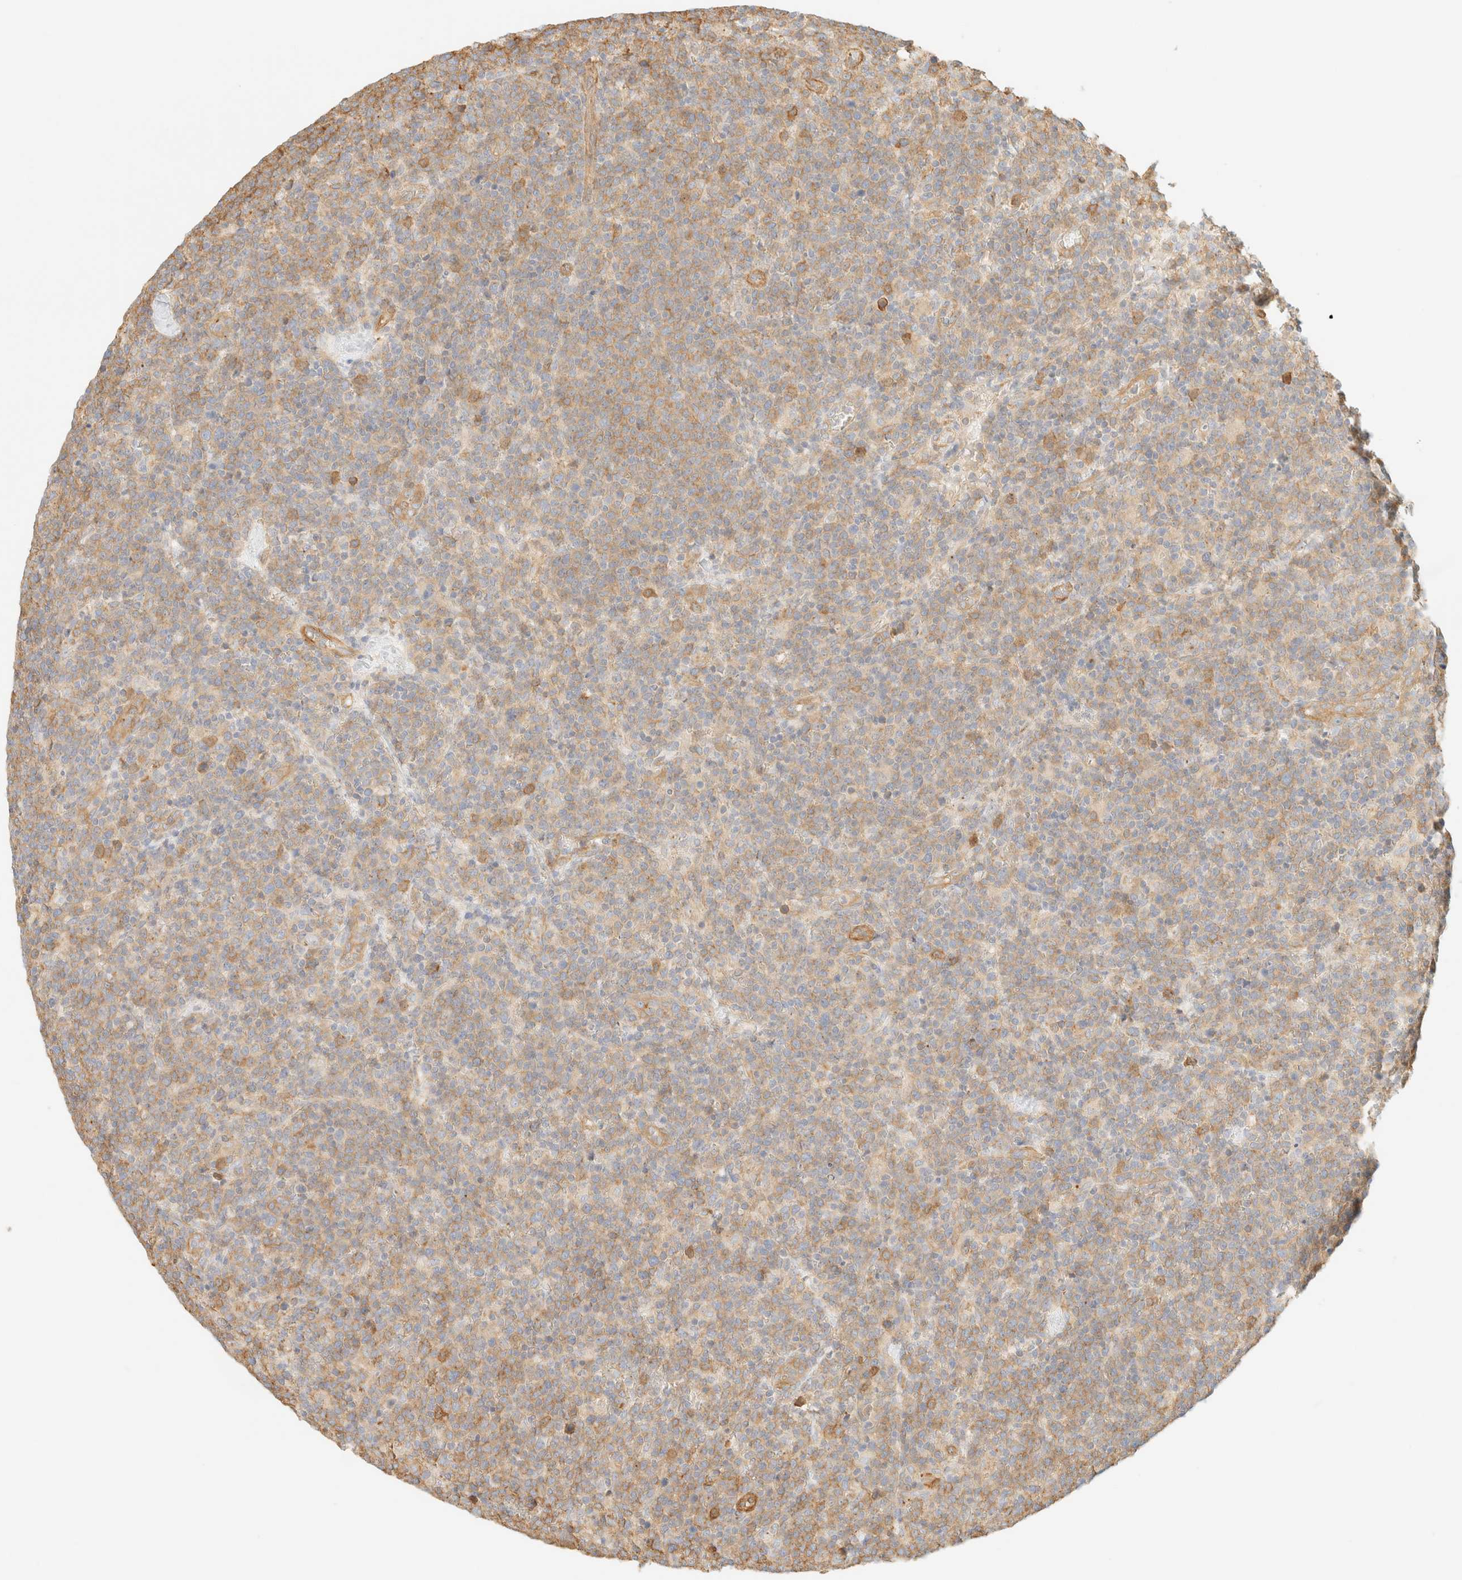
{"staining": {"intensity": "moderate", "quantity": ">75%", "location": "cytoplasmic/membranous"}, "tissue": "lymphoma", "cell_type": "Tumor cells", "image_type": "cancer", "snomed": [{"axis": "morphology", "description": "Malignant lymphoma, non-Hodgkin's type, High grade"}, {"axis": "topography", "description": "Lymph node"}], "caption": "A histopathology image of human malignant lymphoma, non-Hodgkin's type (high-grade) stained for a protein reveals moderate cytoplasmic/membranous brown staining in tumor cells.", "gene": "OTOP2", "patient": {"sex": "male", "age": 61}}